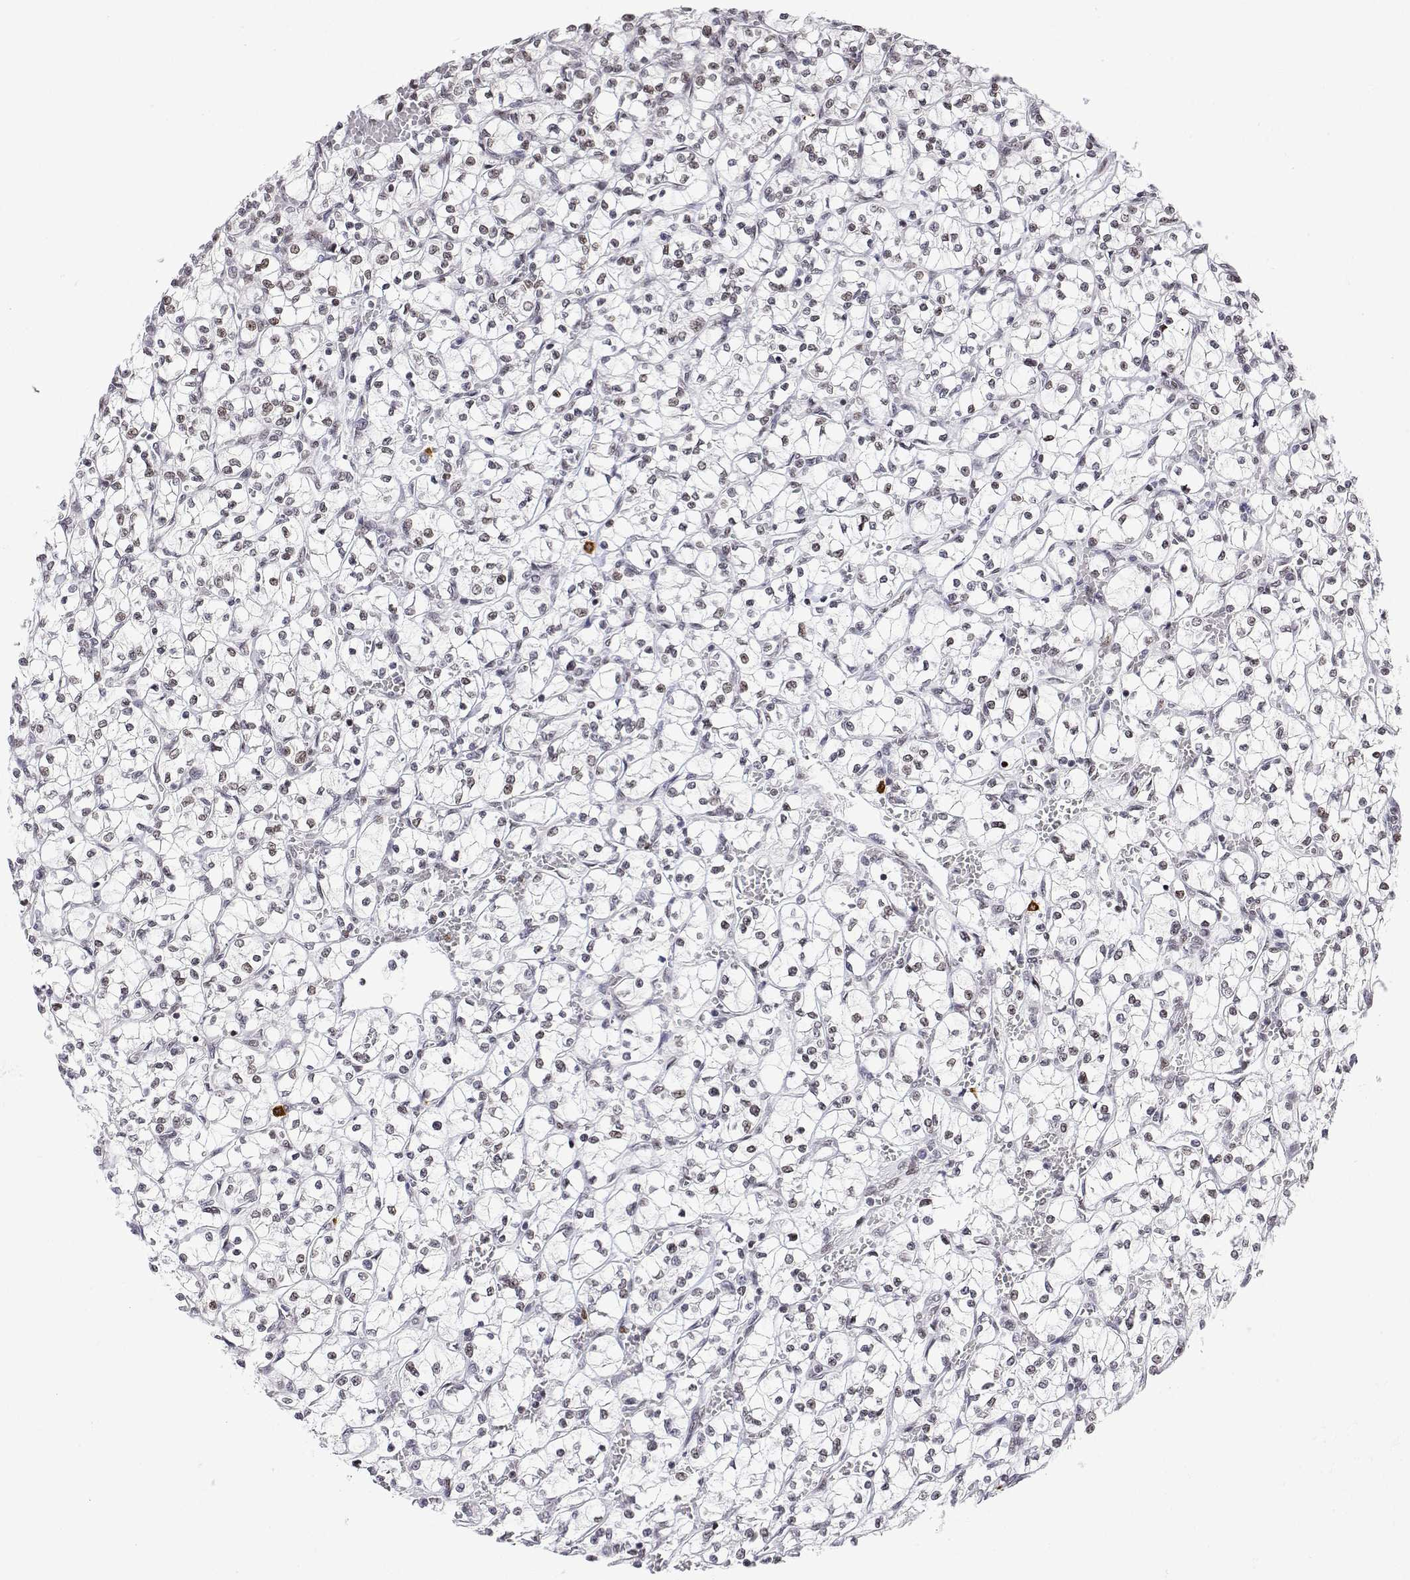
{"staining": {"intensity": "weak", "quantity": "<25%", "location": "nuclear"}, "tissue": "renal cancer", "cell_type": "Tumor cells", "image_type": "cancer", "snomed": [{"axis": "morphology", "description": "Adenocarcinoma, NOS"}, {"axis": "topography", "description": "Kidney"}], "caption": "This is an IHC histopathology image of renal adenocarcinoma. There is no staining in tumor cells.", "gene": "XPC", "patient": {"sex": "female", "age": 64}}